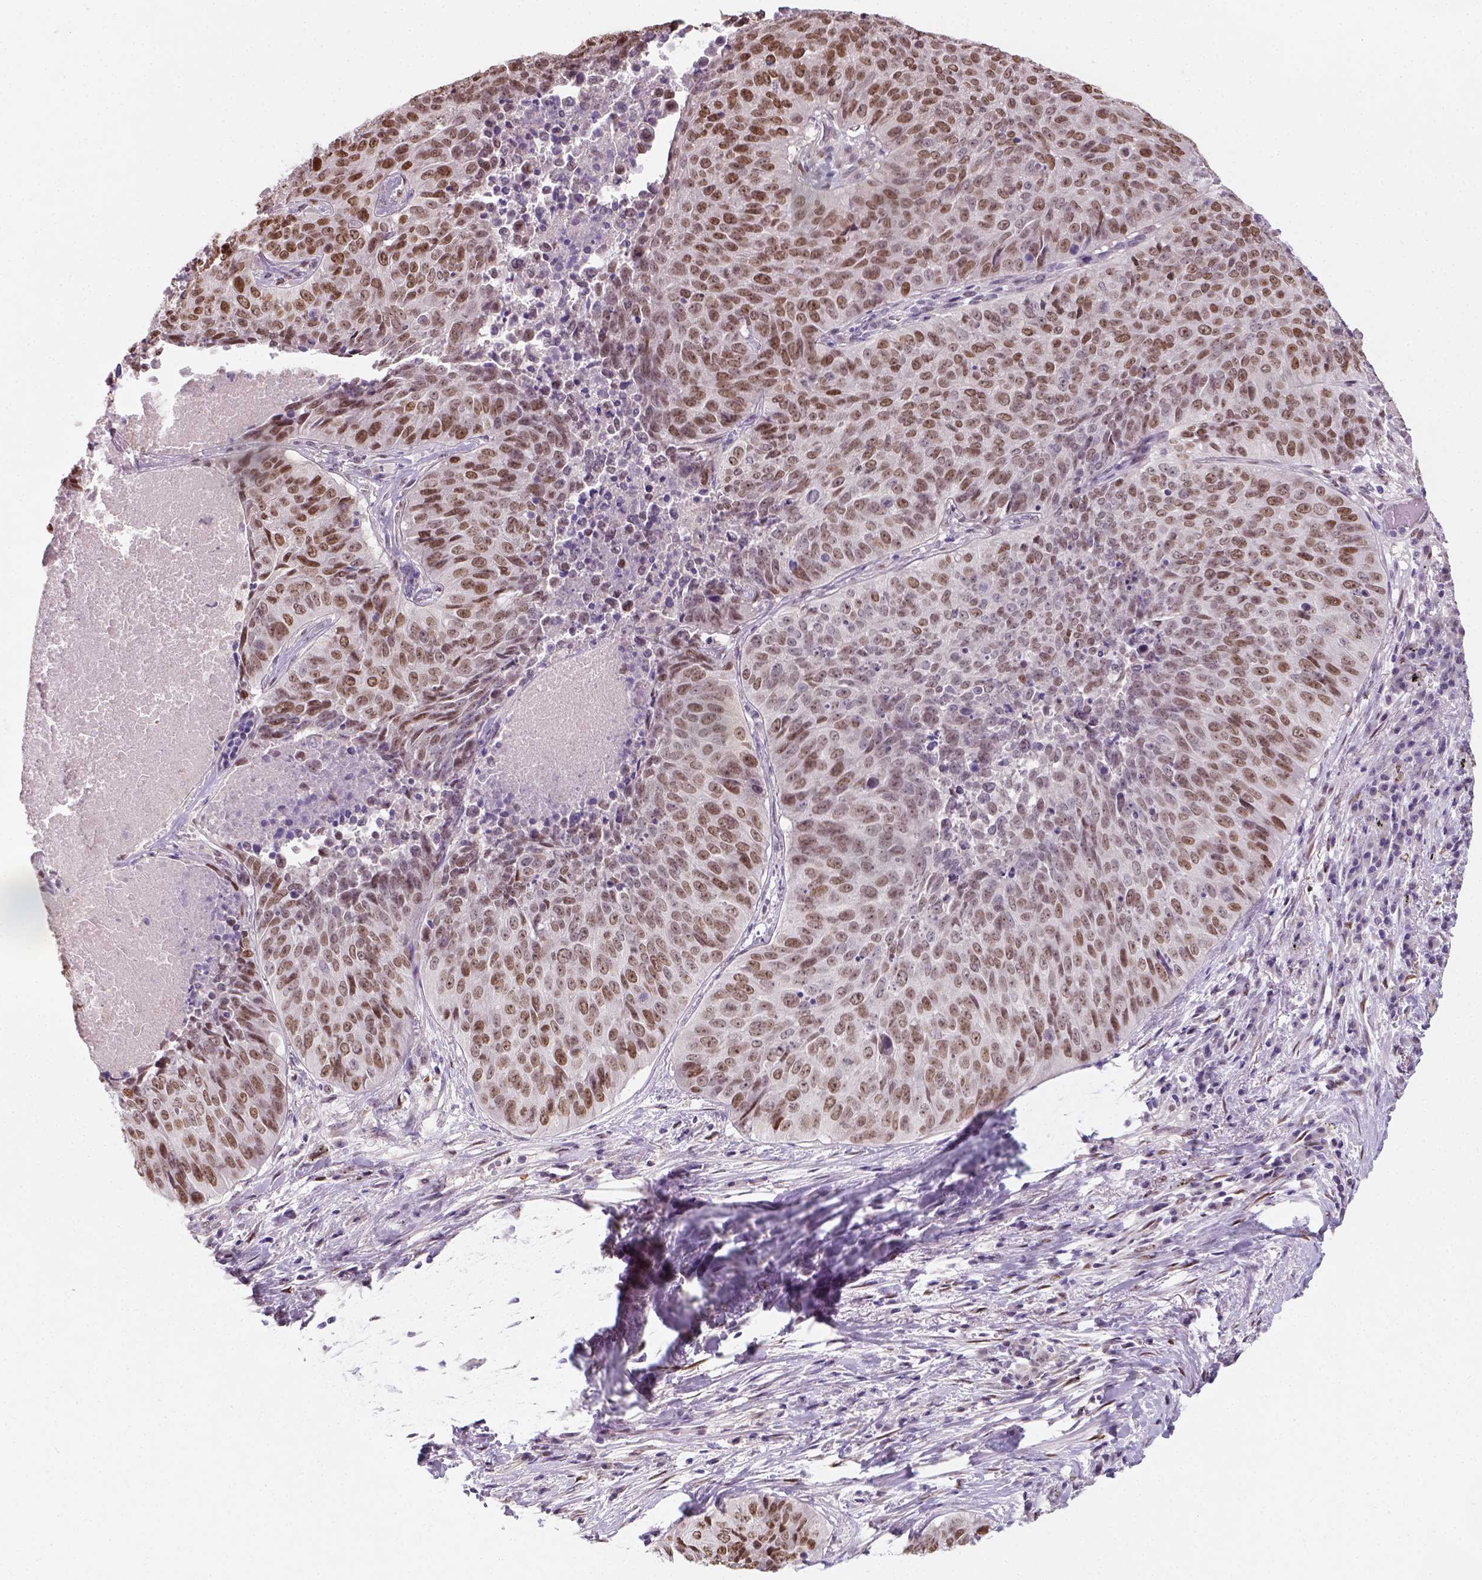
{"staining": {"intensity": "moderate", "quantity": ">75%", "location": "nuclear"}, "tissue": "lung cancer", "cell_type": "Tumor cells", "image_type": "cancer", "snomed": [{"axis": "morphology", "description": "Normal tissue, NOS"}, {"axis": "morphology", "description": "Squamous cell carcinoma, NOS"}, {"axis": "topography", "description": "Bronchus"}, {"axis": "topography", "description": "Lung"}], "caption": "Lung cancer stained with DAB (3,3'-diaminobenzidine) IHC exhibits medium levels of moderate nuclear expression in about >75% of tumor cells. (DAB (3,3'-diaminobenzidine) = brown stain, brightfield microscopy at high magnification).", "gene": "C1orf112", "patient": {"sex": "male", "age": 64}}